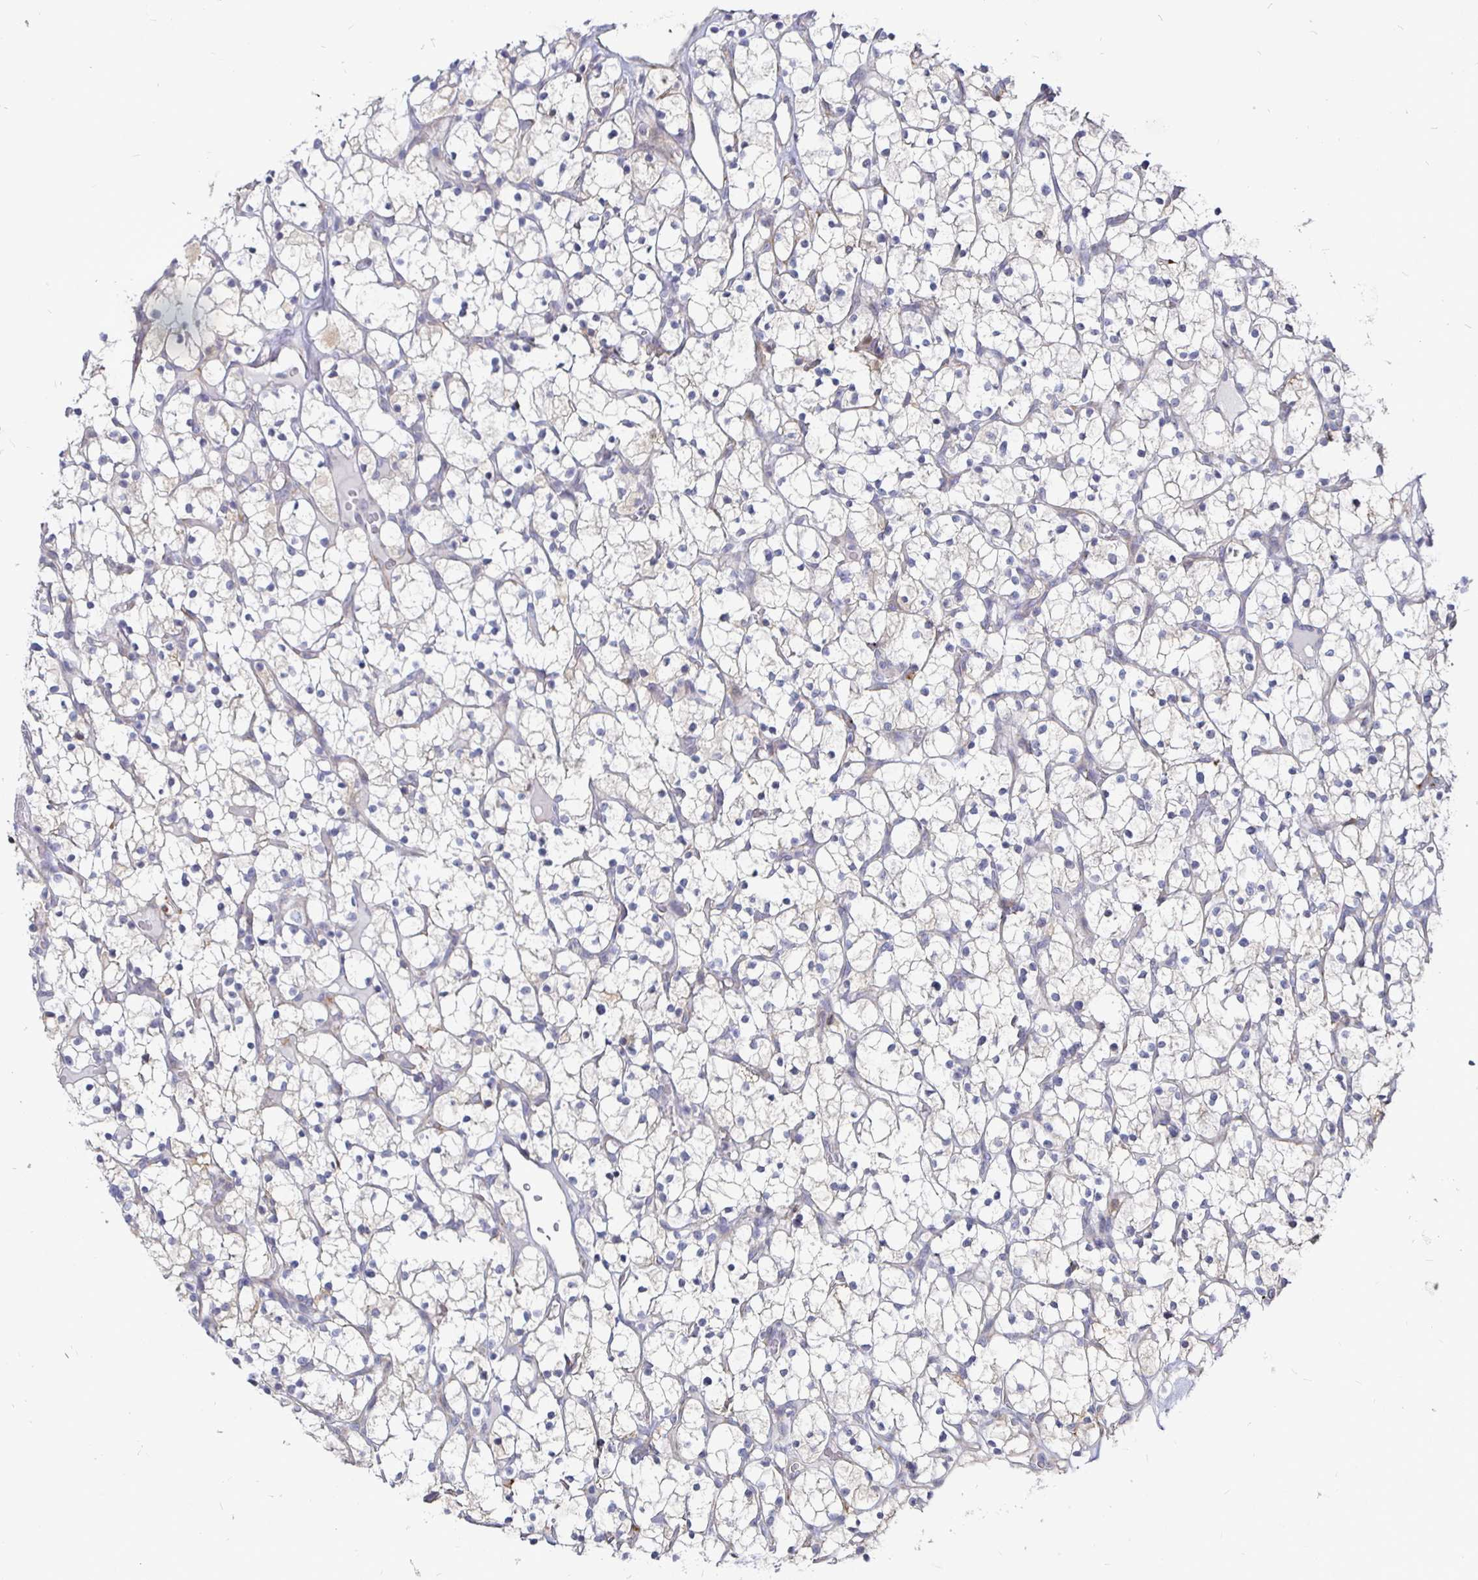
{"staining": {"intensity": "negative", "quantity": "none", "location": "none"}, "tissue": "renal cancer", "cell_type": "Tumor cells", "image_type": "cancer", "snomed": [{"axis": "morphology", "description": "Adenocarcinoma, NOS"}, {"axis": "topography", "description": "Kidney"}], "caption": "The histopathology image displays no significant staining in tumor cells of renal adenocarcinoma.", "gene": "CCDC85A", "patient": {"sex": "female", "age": 64}}